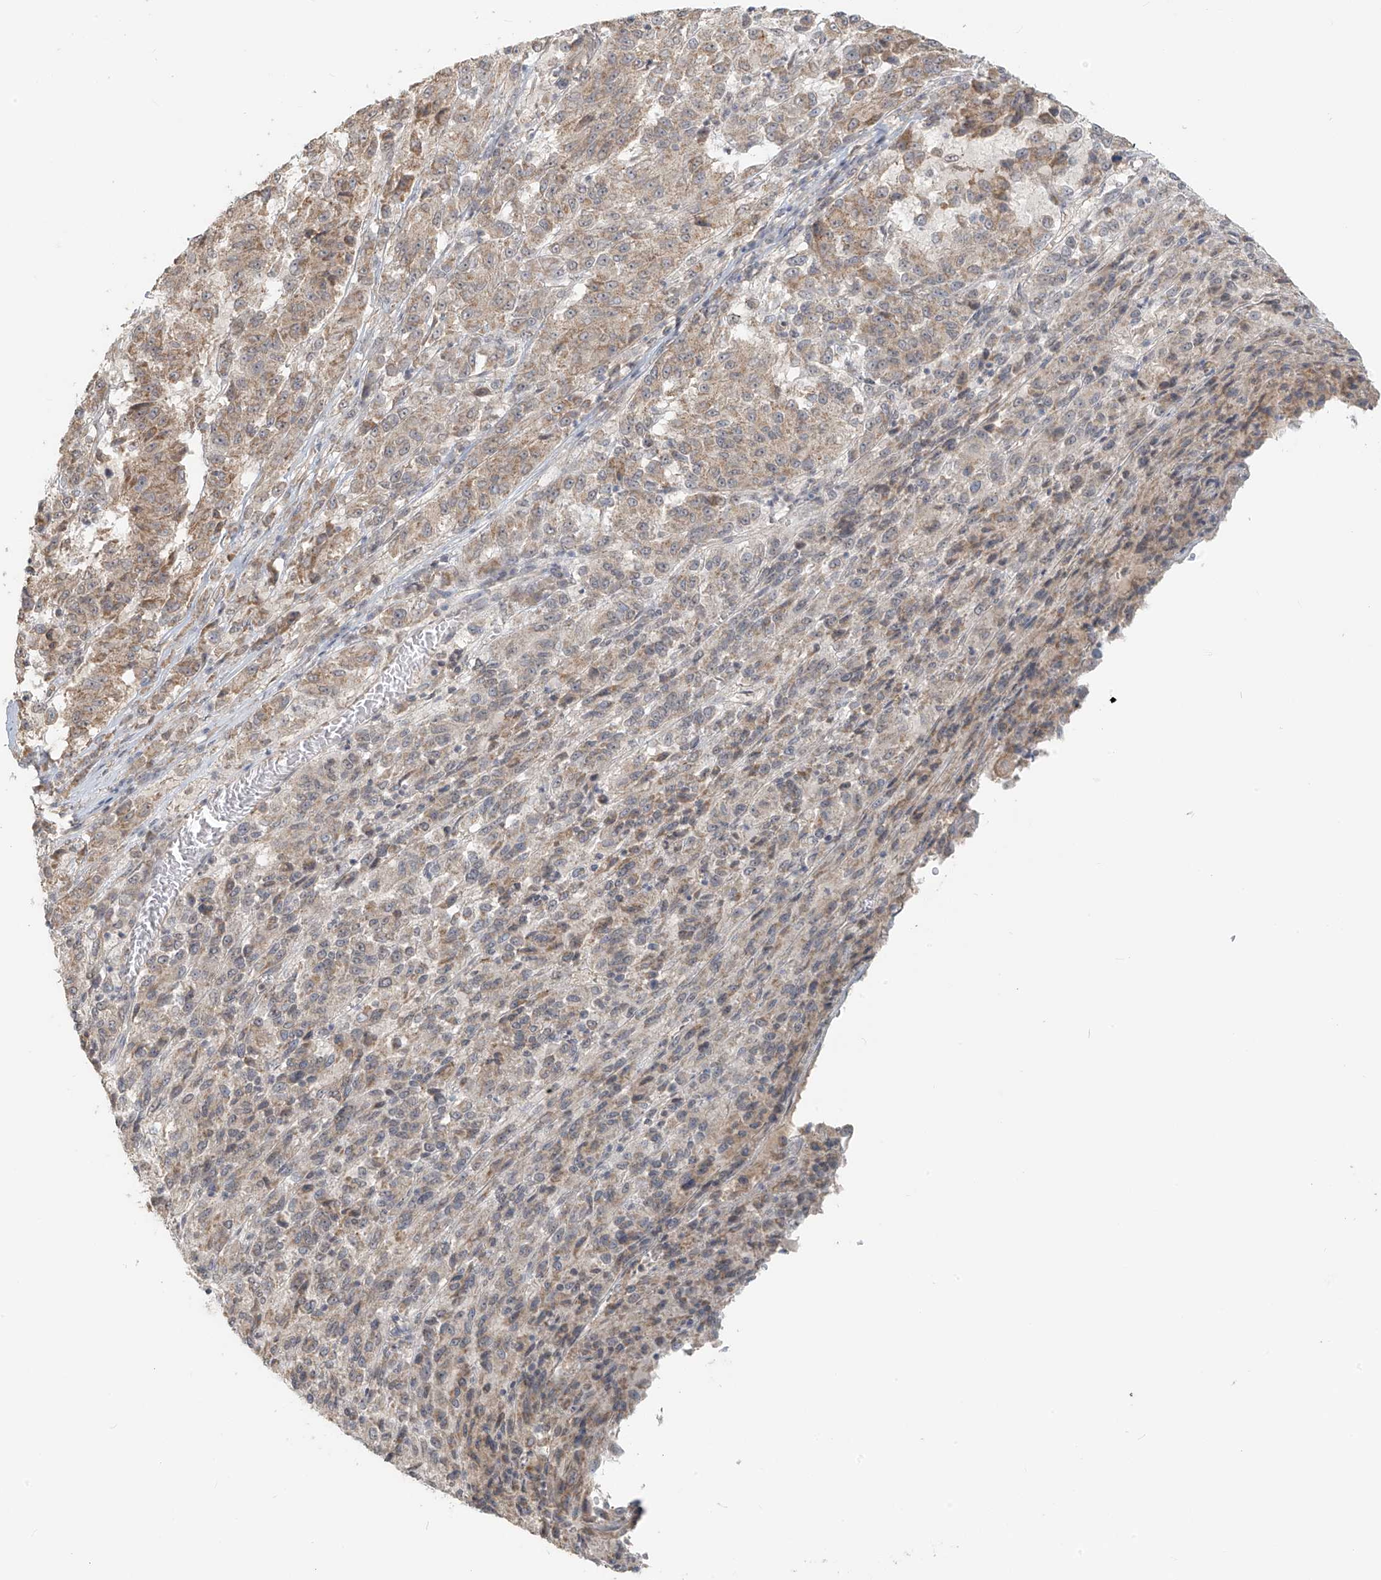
{"staining": {"intensity": "weak", "quantity": ">75%", "location": "cytoplasmic/membranous"}, "tissue": "melanoma", "cell_type": "Tumor cells", "image_type": "cancer", "snomed": [{"axis": "morphology", "description": "Malignant melanoma, Metastatic site"}, {"axis": "topography", "description": "Lung"}], "caption": "Protein analysis of melanoma tissue reveals weak cytoplasmic/membranous staining in about >75% of tumor cells.", "gene": "ABCD1", "patient": {"sex": "male", "age": 64}}